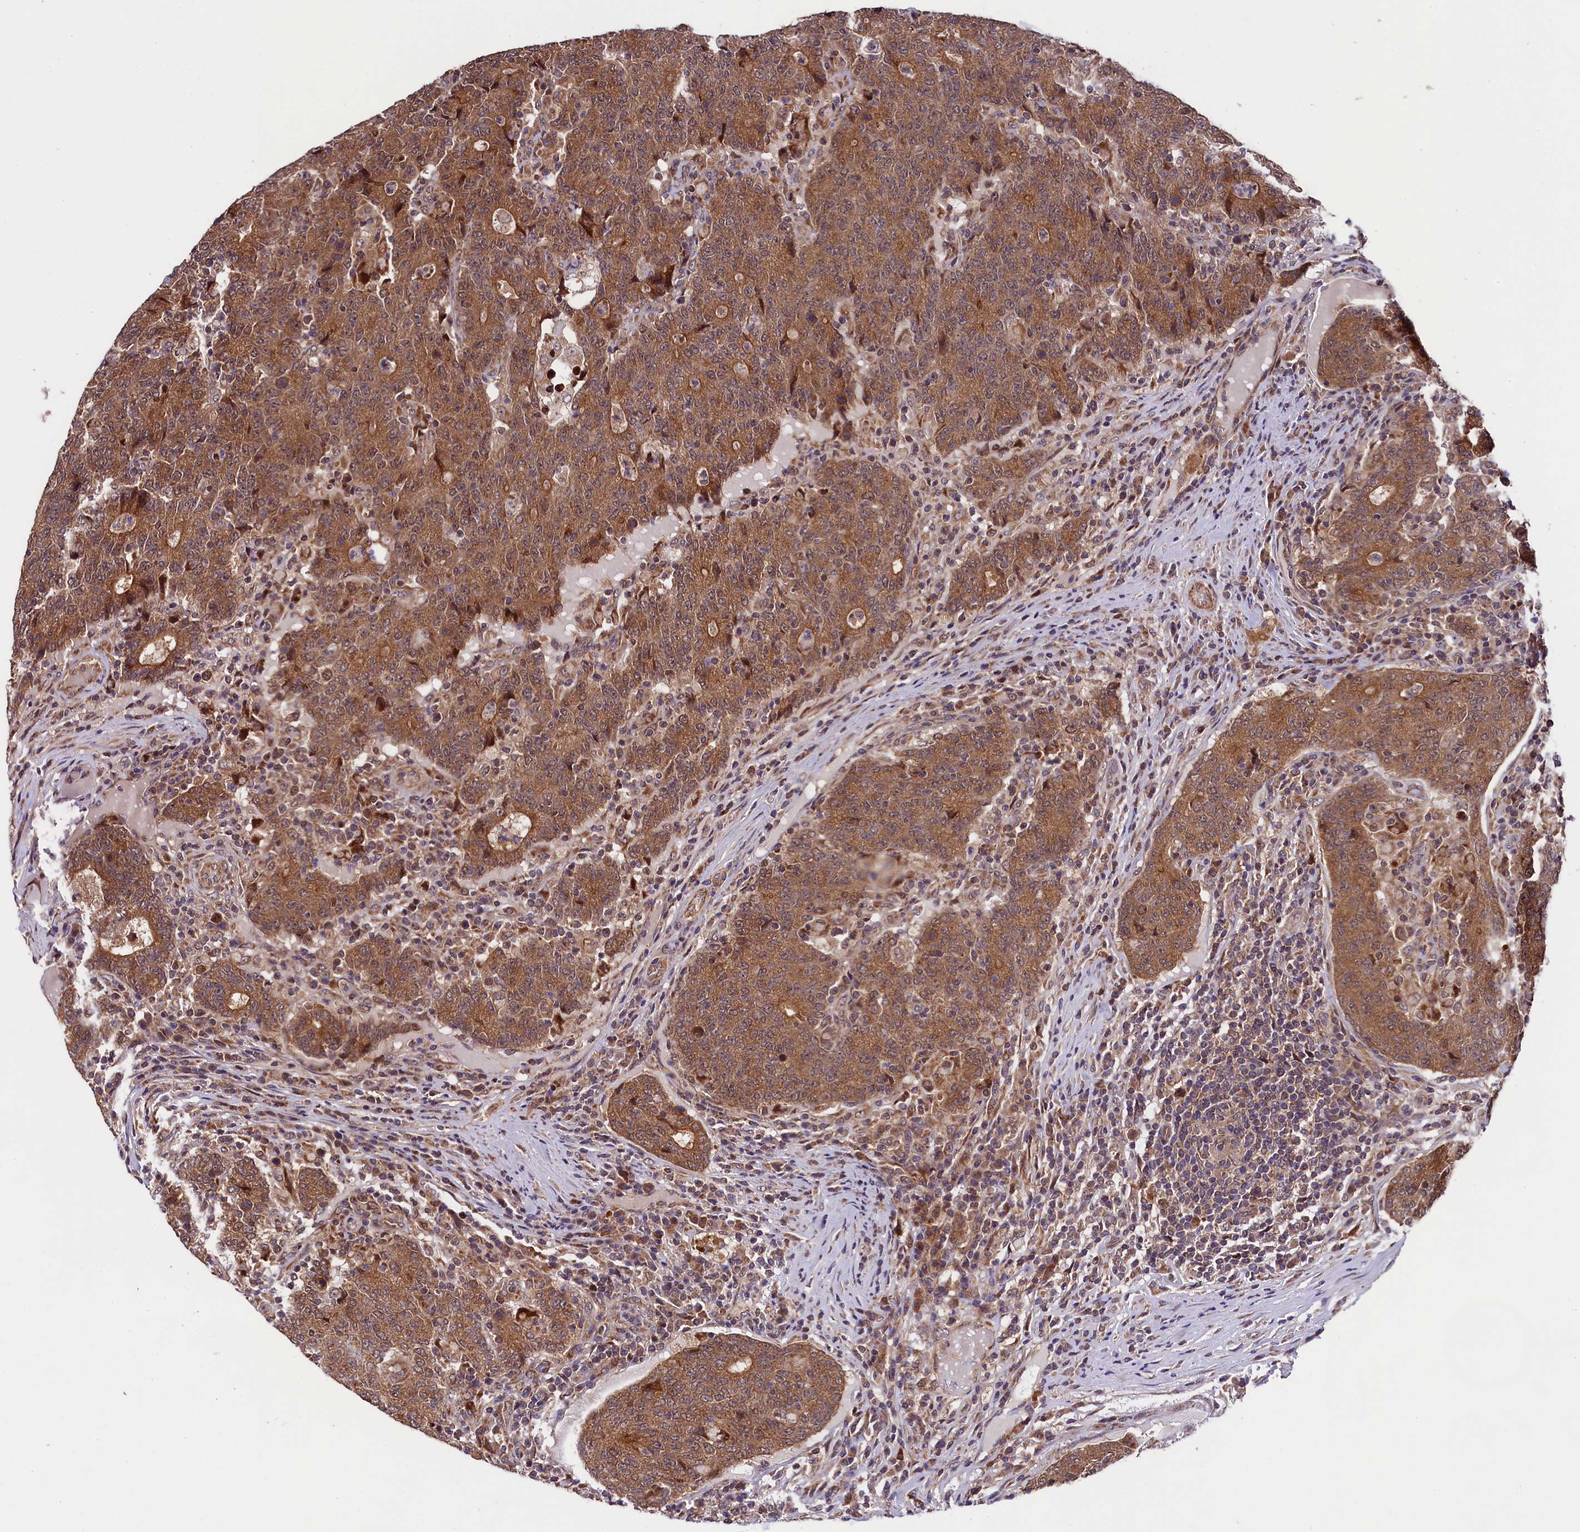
{"staining": {"intensity": "strong", "quantity": ">75%", "location": "cytoplasmic/membranous"}, "tissue": "colorectal cancer", "cell_type": "Tumor cells", "image_type": "cancer", "snomed": [{"axis": "morphology", "description": "Adenocarcinoma, NOS"}, {"axis": "topography", "description": "Colon"}], "caption": "Immunohistochemistry (IHC) image of neoplastic tissue: colorectal cancer stained using immunohistochemistry (IHC) exhibits high levels of strong protein expression localized specifically in the cytoplasmic/membranous of tumor cells, appearing as a cytoplasmic/membranous brown color.", "gene": "DOHH", "patient": {"sex": "female", "age": 75}}